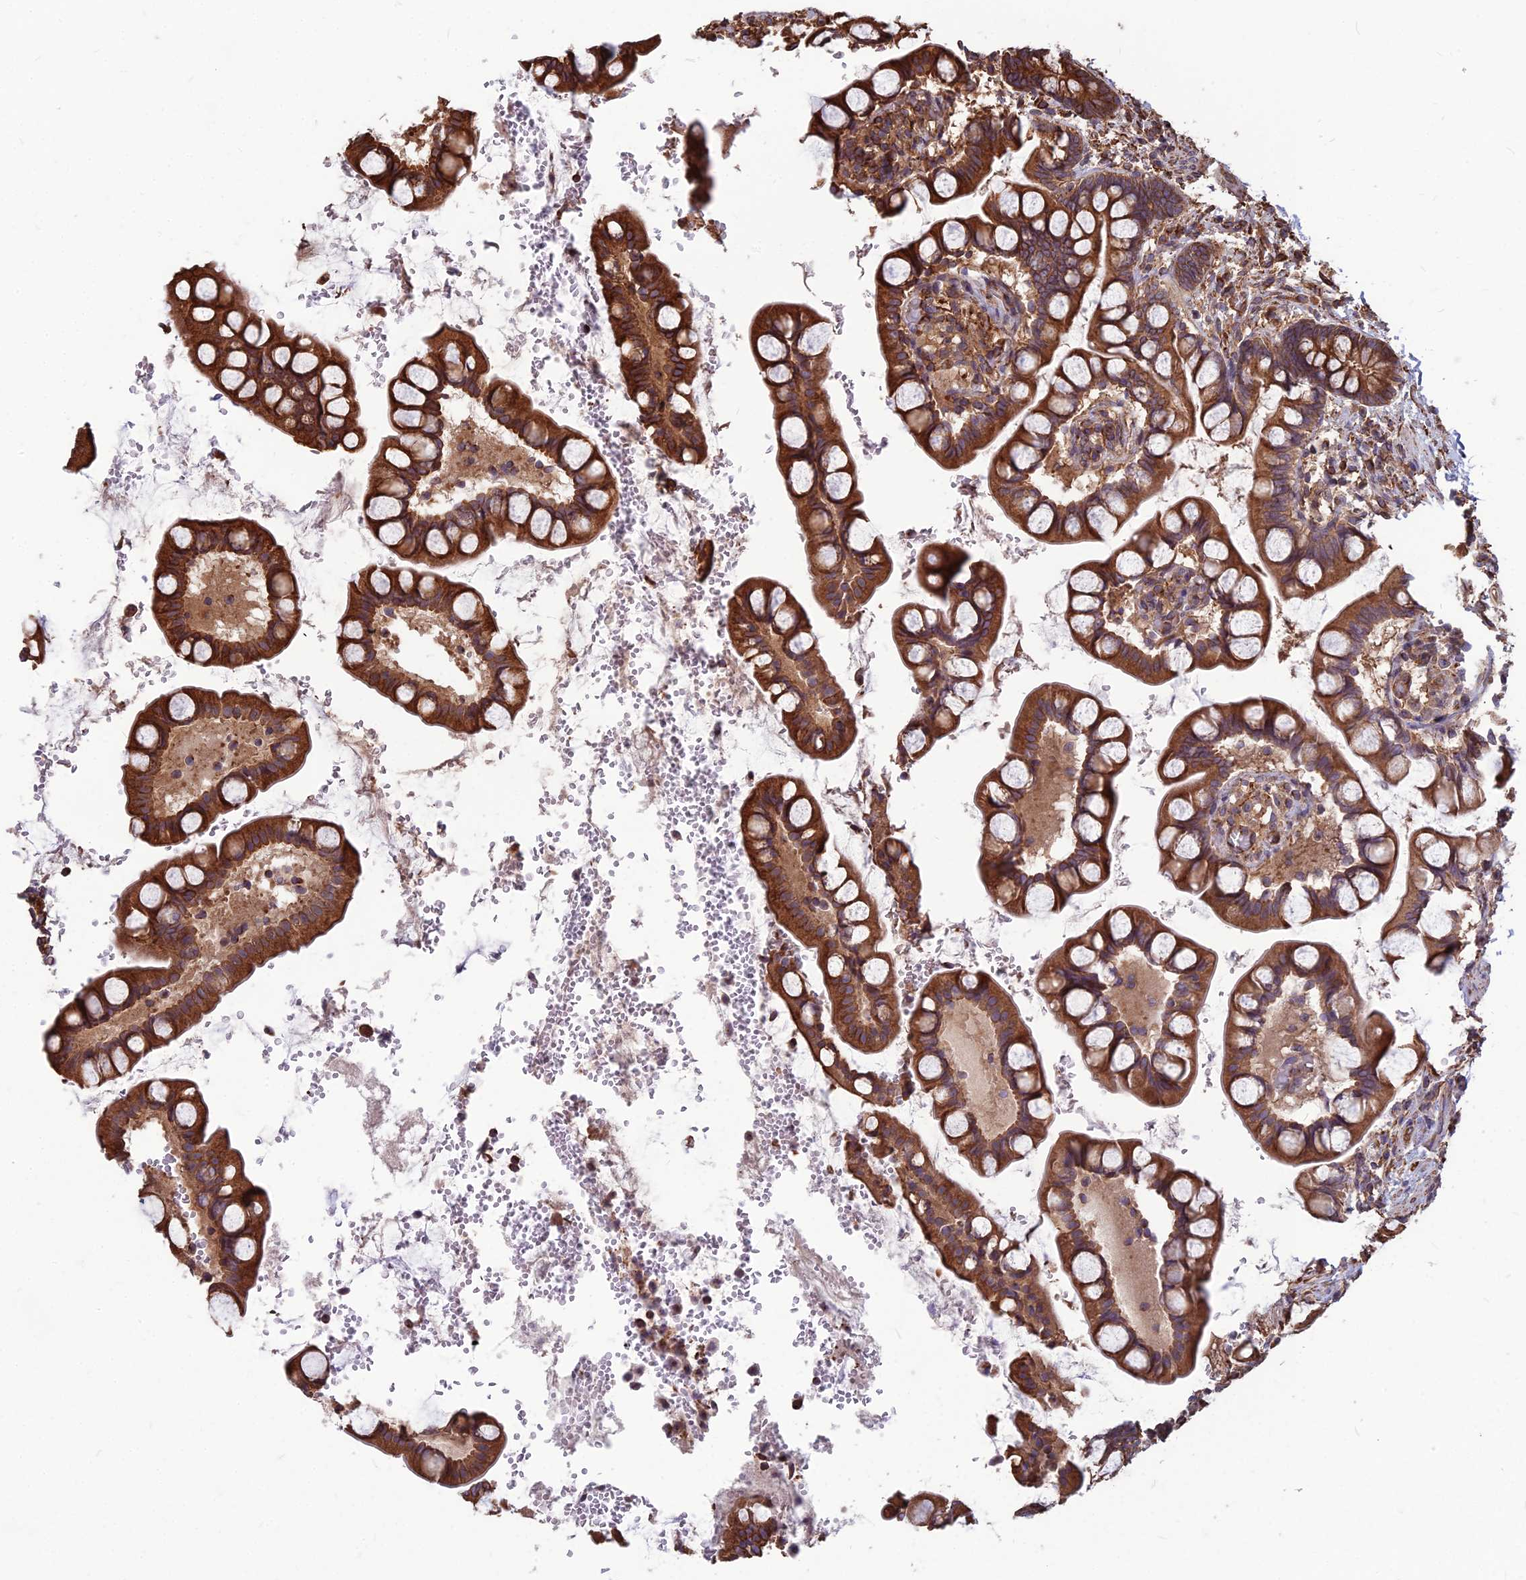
{"staining": {"intensity": "strong", "quantity": ">75%", "location": "cytoplasmic/membranous"}, "tissue": "small intestine", "cell_type": "Glandular cells", "image_type": "normal", "snomed": [{"axis": "morphology", "description": "Normal tissue, NOS"}, {"axis": "topography", "description": "Small intestine"}], "caption": "Glandular cells demonstrate high levels of strong cytoplasmic/membranous staining in about >75% of cells in unremarkable small intestine. The staining was performed using DAB (3,3'-diaminobenzidine), with brown indicating positive protein expression. Nuclei are stained blue with hematoxylin.", "gene": "LSM6", "patient": {"sex": "male", "age": 52}}